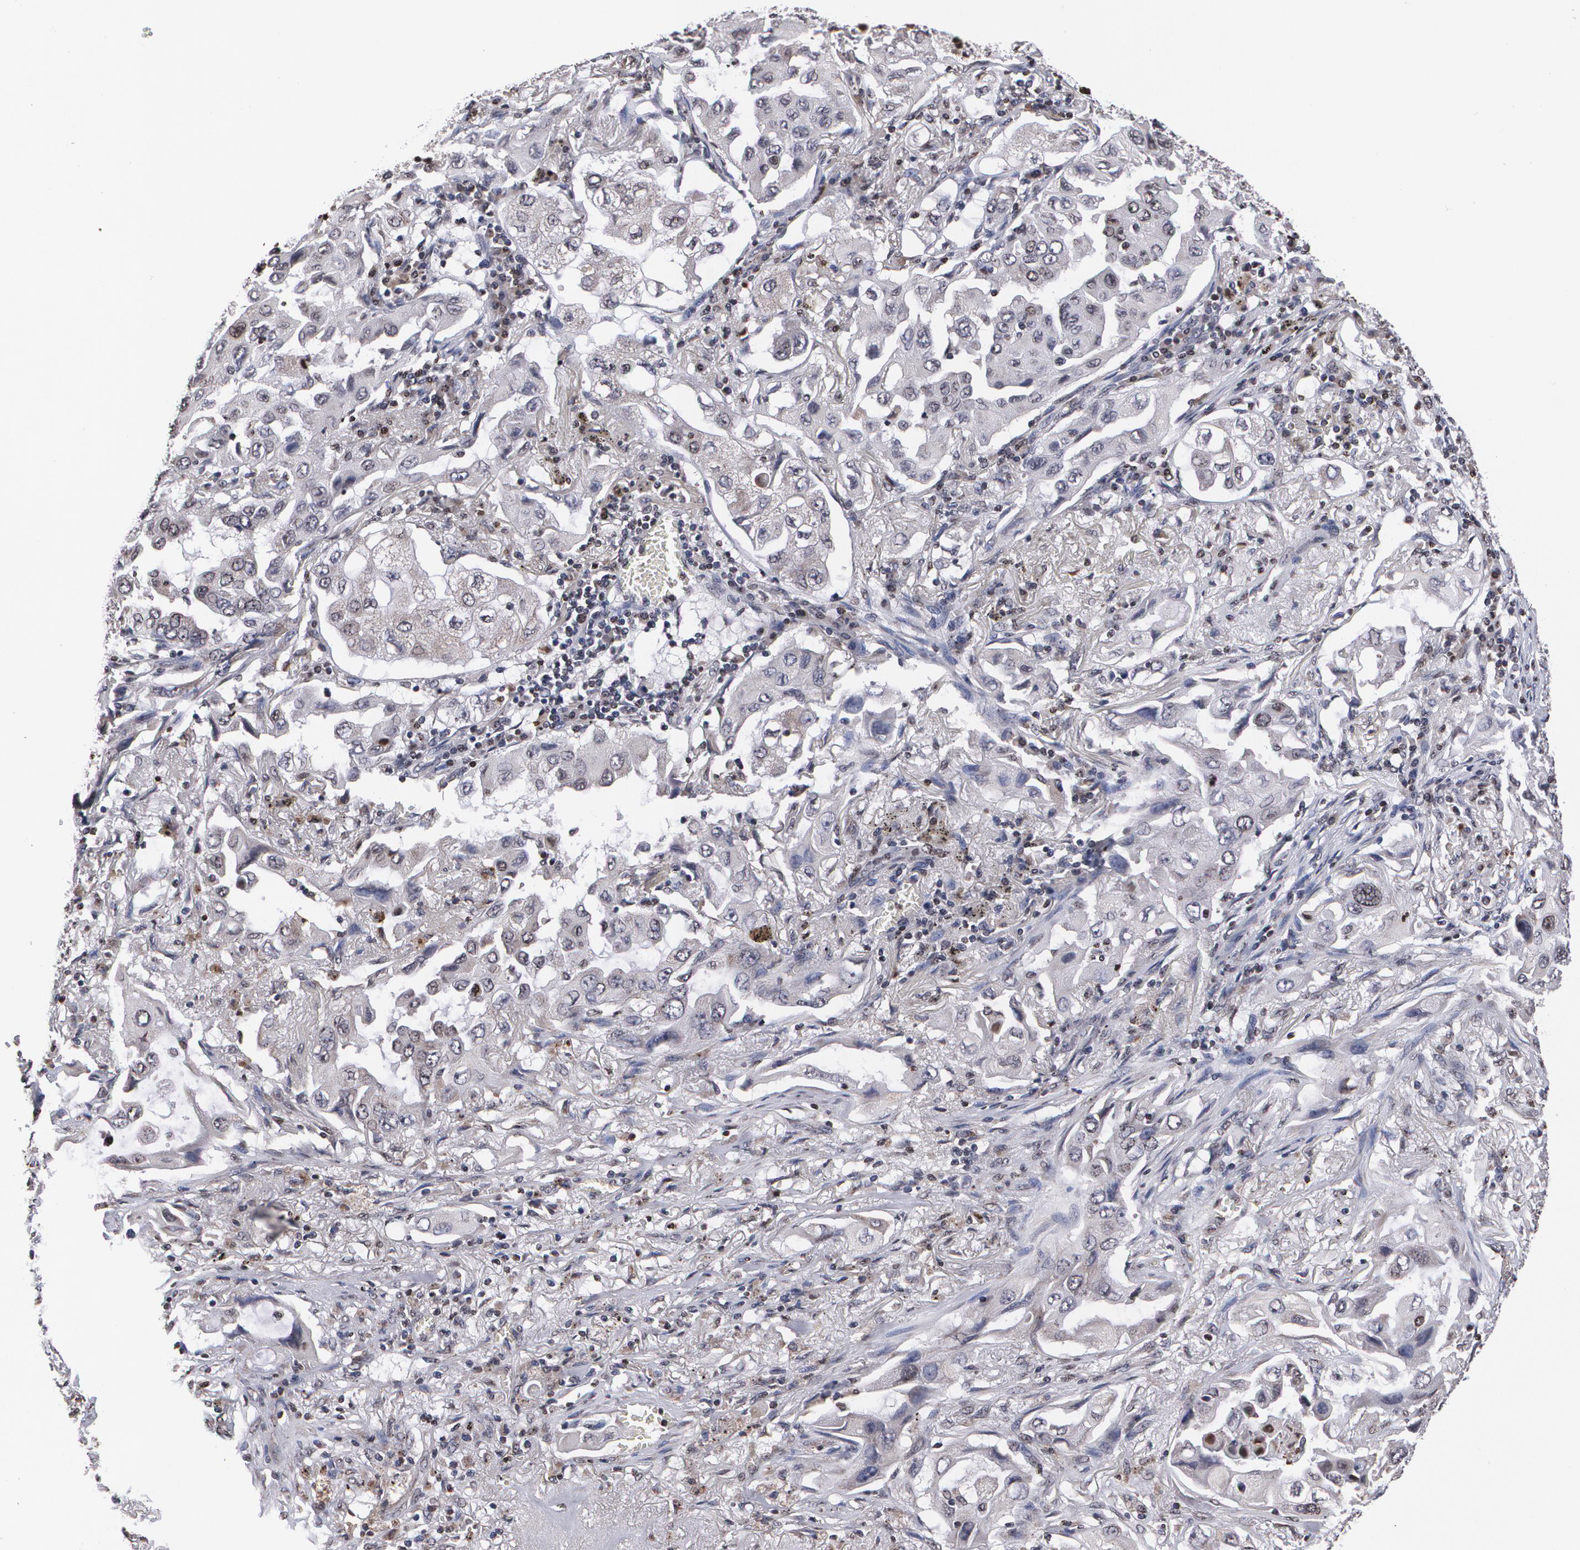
{"staining": {"intensity": "negative", "quantity": "none", "location": "none"}, "tissue": "lung cancer", "cell_type": "Tumor cells", "image_type": "cancer", "snomed": [{"axis": "morphology", "description": "Adenocarcinoma, NOS"}, {"axis": "topography", "description": "Lung"}], "caption": "The histopathology image reveals no significant expression in tumor cells of lung adenocarcinoma.", "gene": "MVP", "patient": {"sex": "female", "age": 65}}